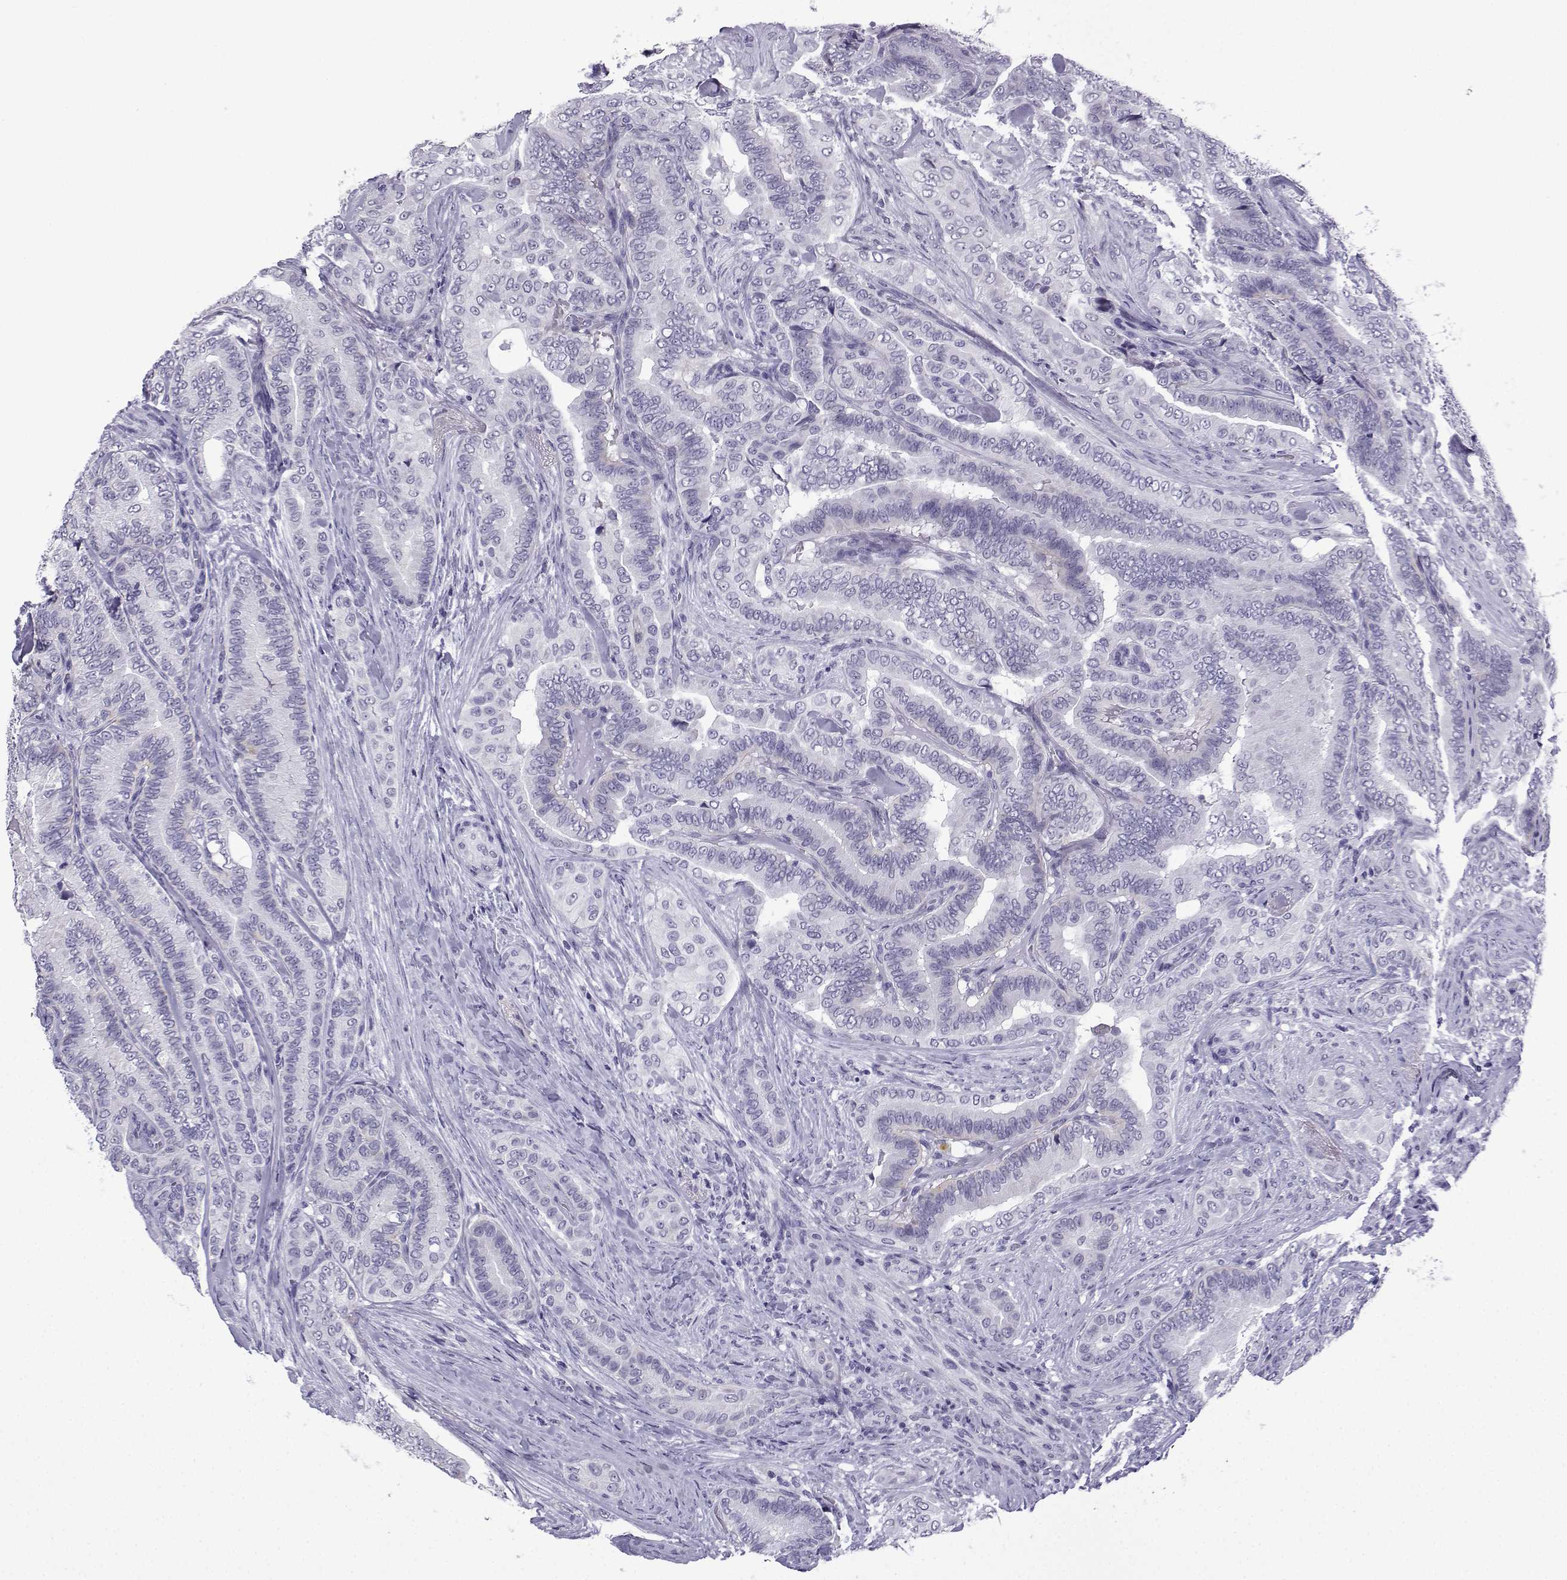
{"staining": {"intensity": "negative", "quantity": "none", "location": "none"}, "tissue": "thyroid cancer", "cell_type": "Tumor cells", "image_type": "cancer", "snomed": [{"axis": "morphology", "description": "Papillary adenocarcinoma, NOS"}, {"axis": "topography", "description": "Thyroid gland"}], "caption": "Tumor cells are negative for brown protein staining in thyroid cancer.", "gene": "MRGBP", "patient": {"sex": "male", "age": 61}}